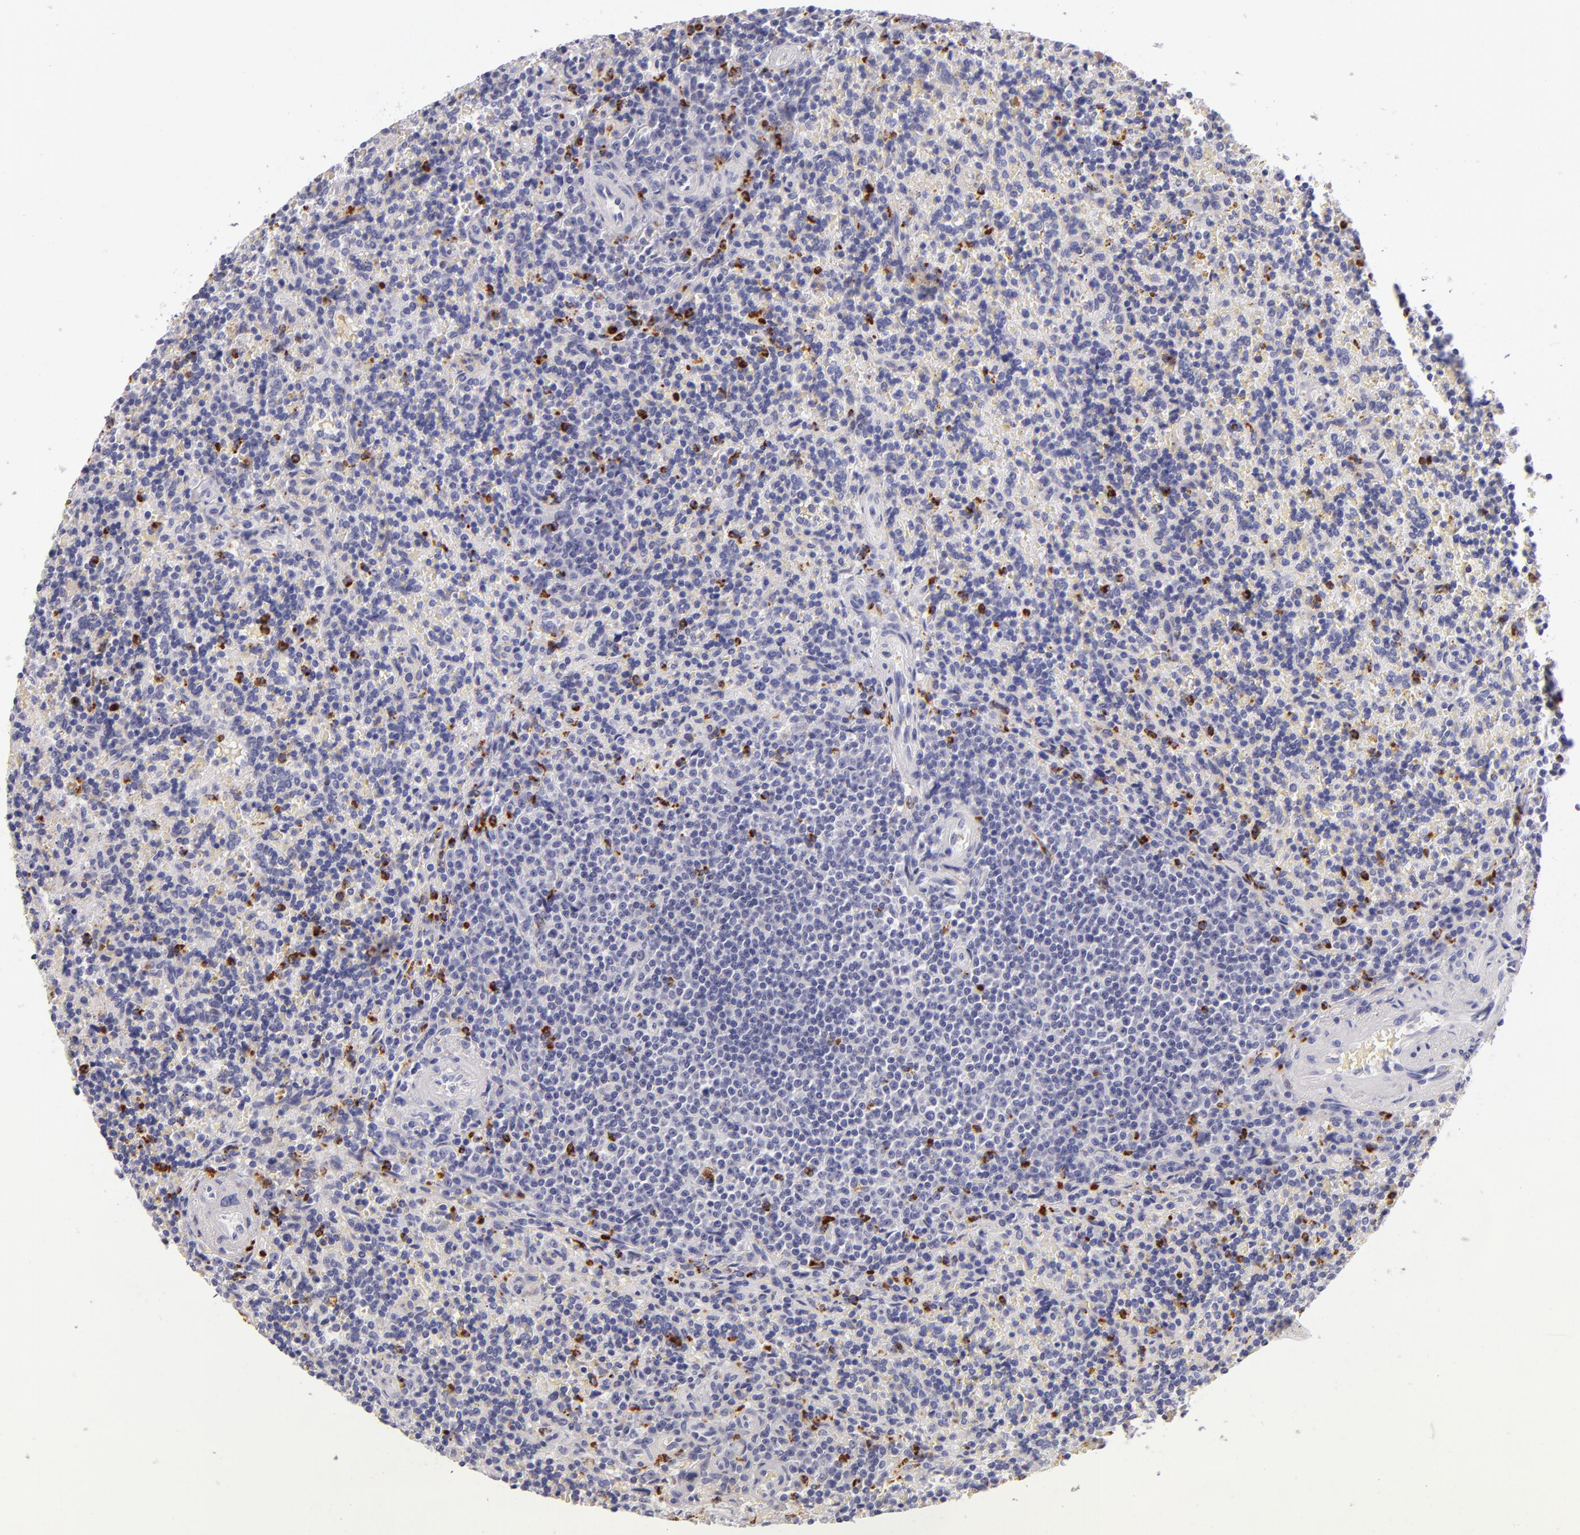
{"staining": {"intensity": "negative", "quantity": "none", "location": "none"}, "tissue": "lymphoma", "cell_type": "Tumor cells", "image_type": "cancer", "snomed": [{"axis": "morphology", "description": "Malignant lymphoma, non-Hodgkin's type, Low grade"}, {"axis": "topography", "description": "Spleen"}], "caption": "This is a micrograph of immunohistochemistry staining of low-grade malignant lymphoma, non-Hodgkin's type, which shows no staining in tumor cells.", "gene": "CDH3", "patient": {"sex": "male", "age": 67}}